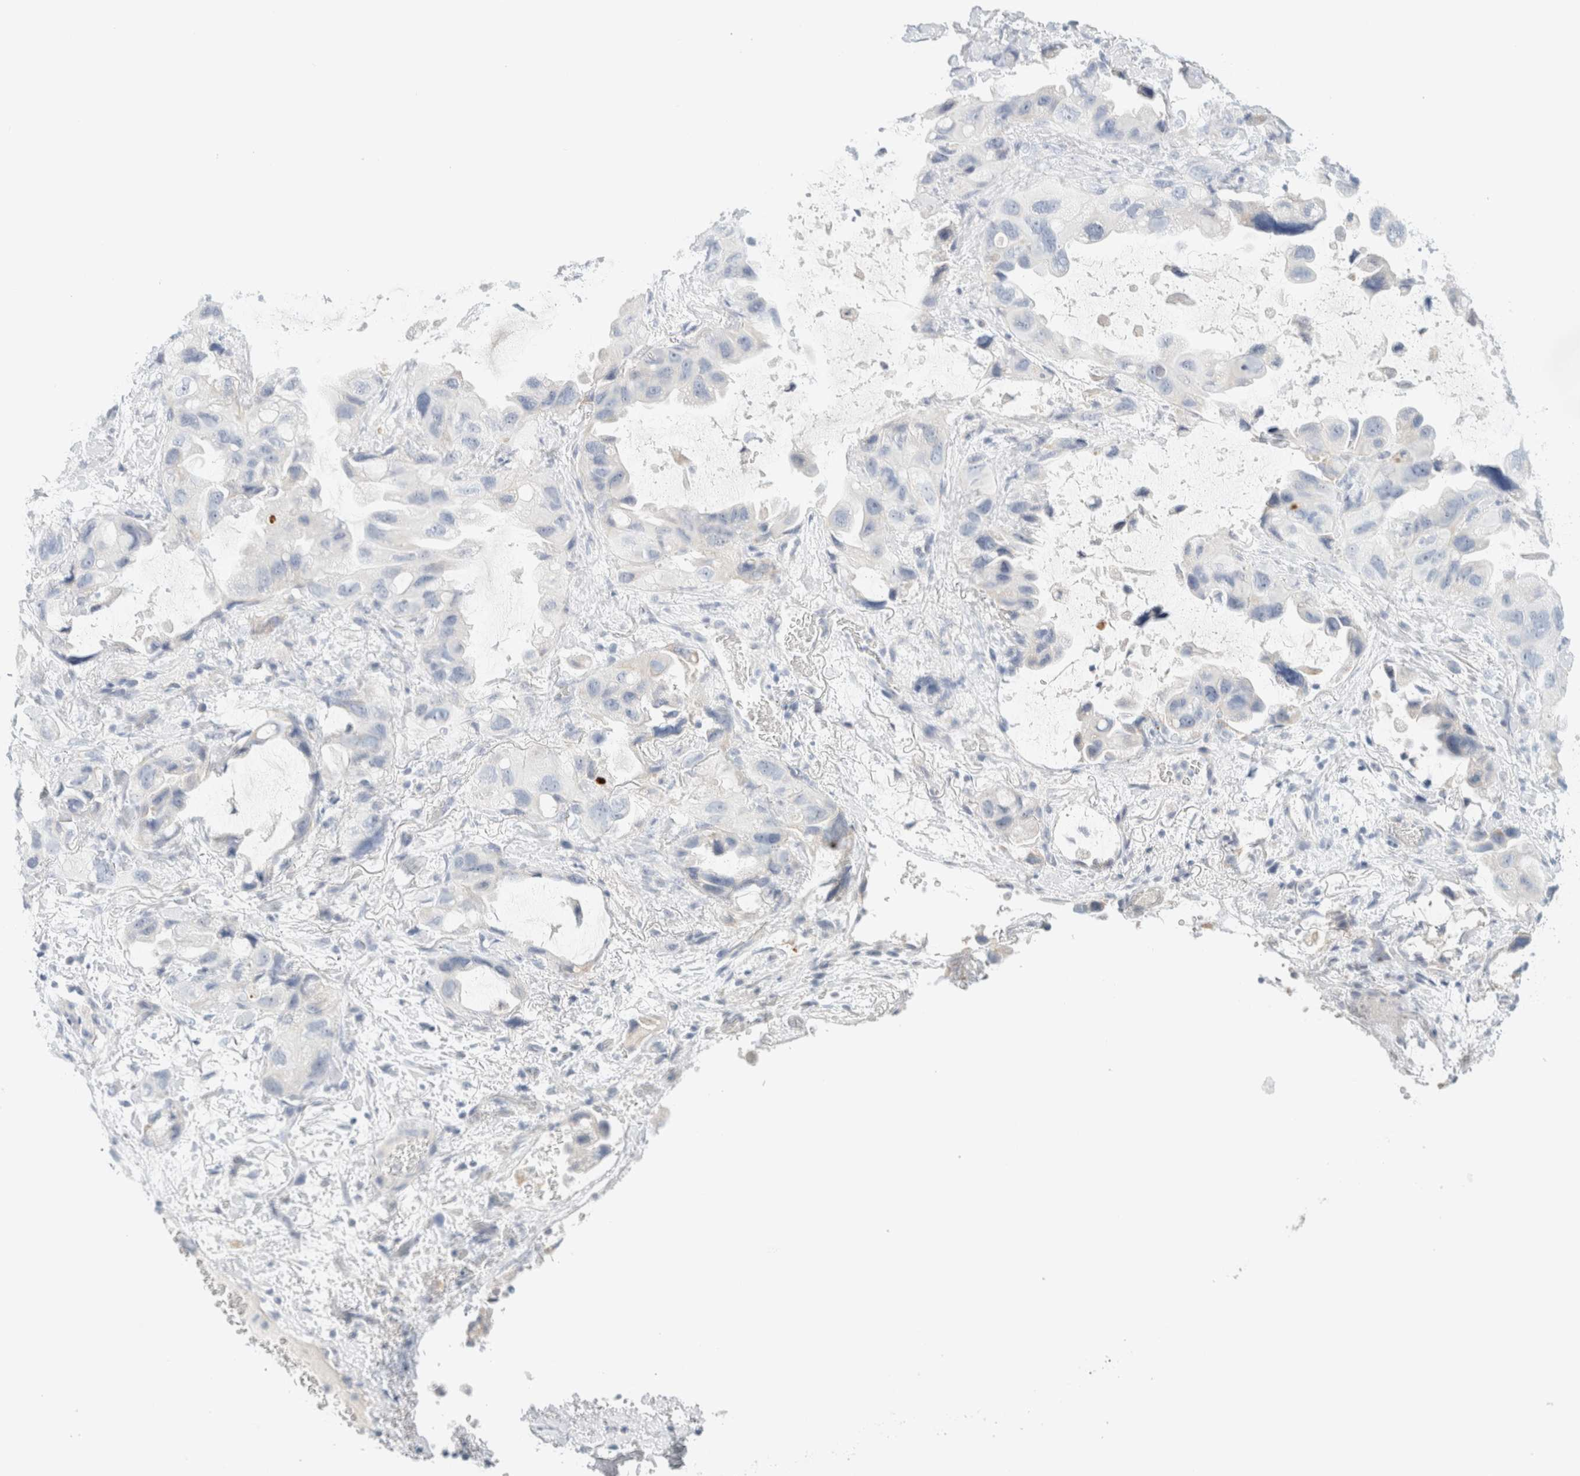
{"staining": {"intensity": "negative", "quantity": "none", "location": "none"}, "tissue": "lung cancer", "cell_type": "Tumor cells", "image_type": "cancer", "snomed": [{"axis": "morphology", "description": "Squamous cell carcinoma, NOS"}, {"axis": "topography", "description": "Lung"}], "caption": "This is an IHC micrograph of human lung cancer (squamous cell carcinoma). There is no expression in tumor cells.", "gene": "HEXD", "patient": {"sex": "female", "age": 73}}